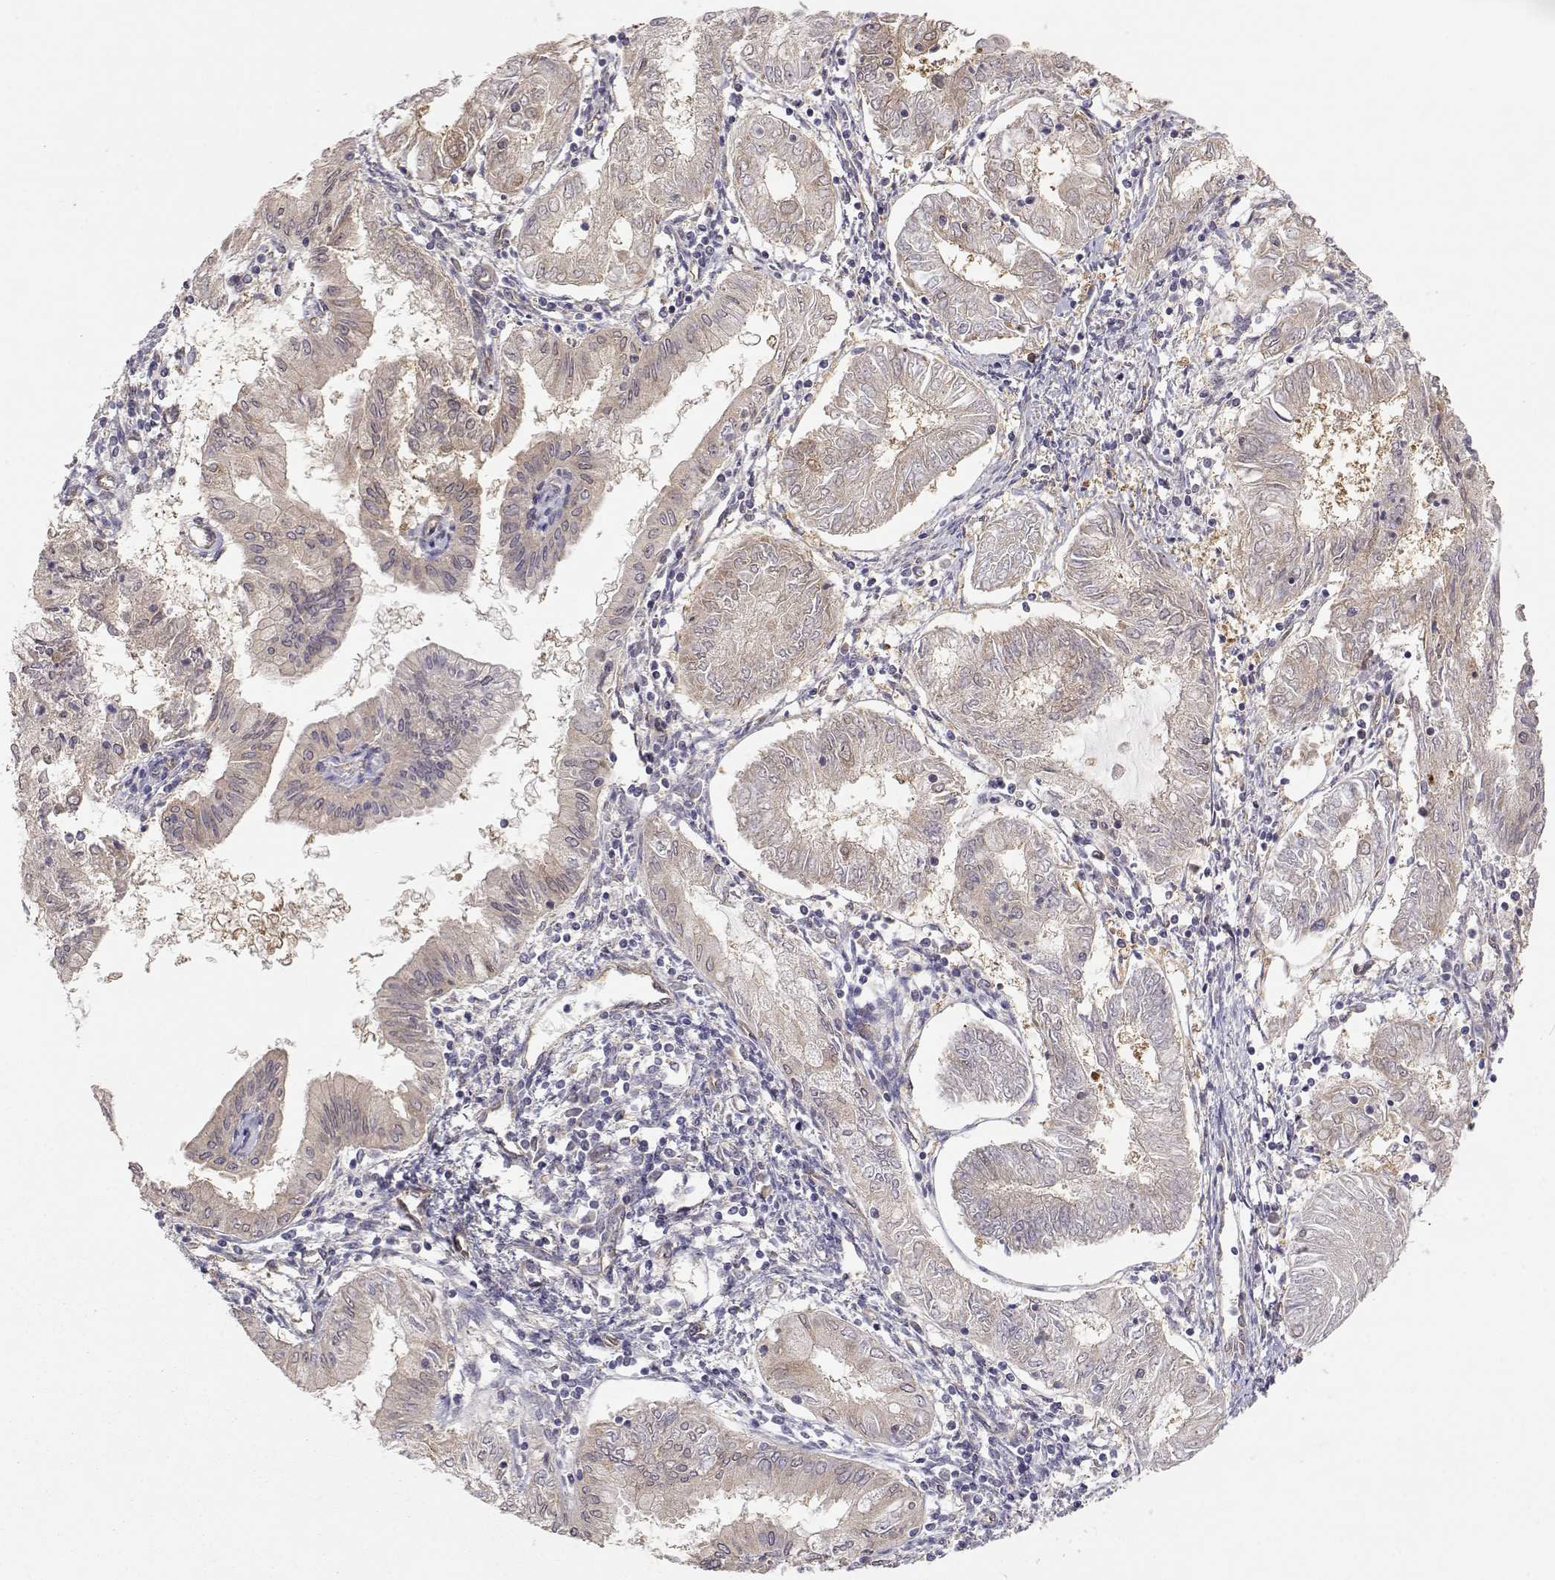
{"staining": {"intensity": "moderate", "quantity": "25%-75%", "location": "cytoplasmic/membranous"}, "tissue": "endometrial cancer", "cell_type": "Tumor cells", "image_type": "cancer", "snomed": [{"axis": "morphology", "description": "Adenocarcinoma, NOS"}, {"axis": "topography", "description": "Endometrium"}], "caption": "IHC histopathology image of neoplastic tissue: endometrial adenocarcinoma stained using immunohistochemistry displays medium levels of moderate protein expression localized specifically in the cytoplasmic/membranous of tumor cells, appearing as a cytoplasmic/membranous brown color.", "gene": "PAIP1", "patient": {"sex": "female", "age": 68}}